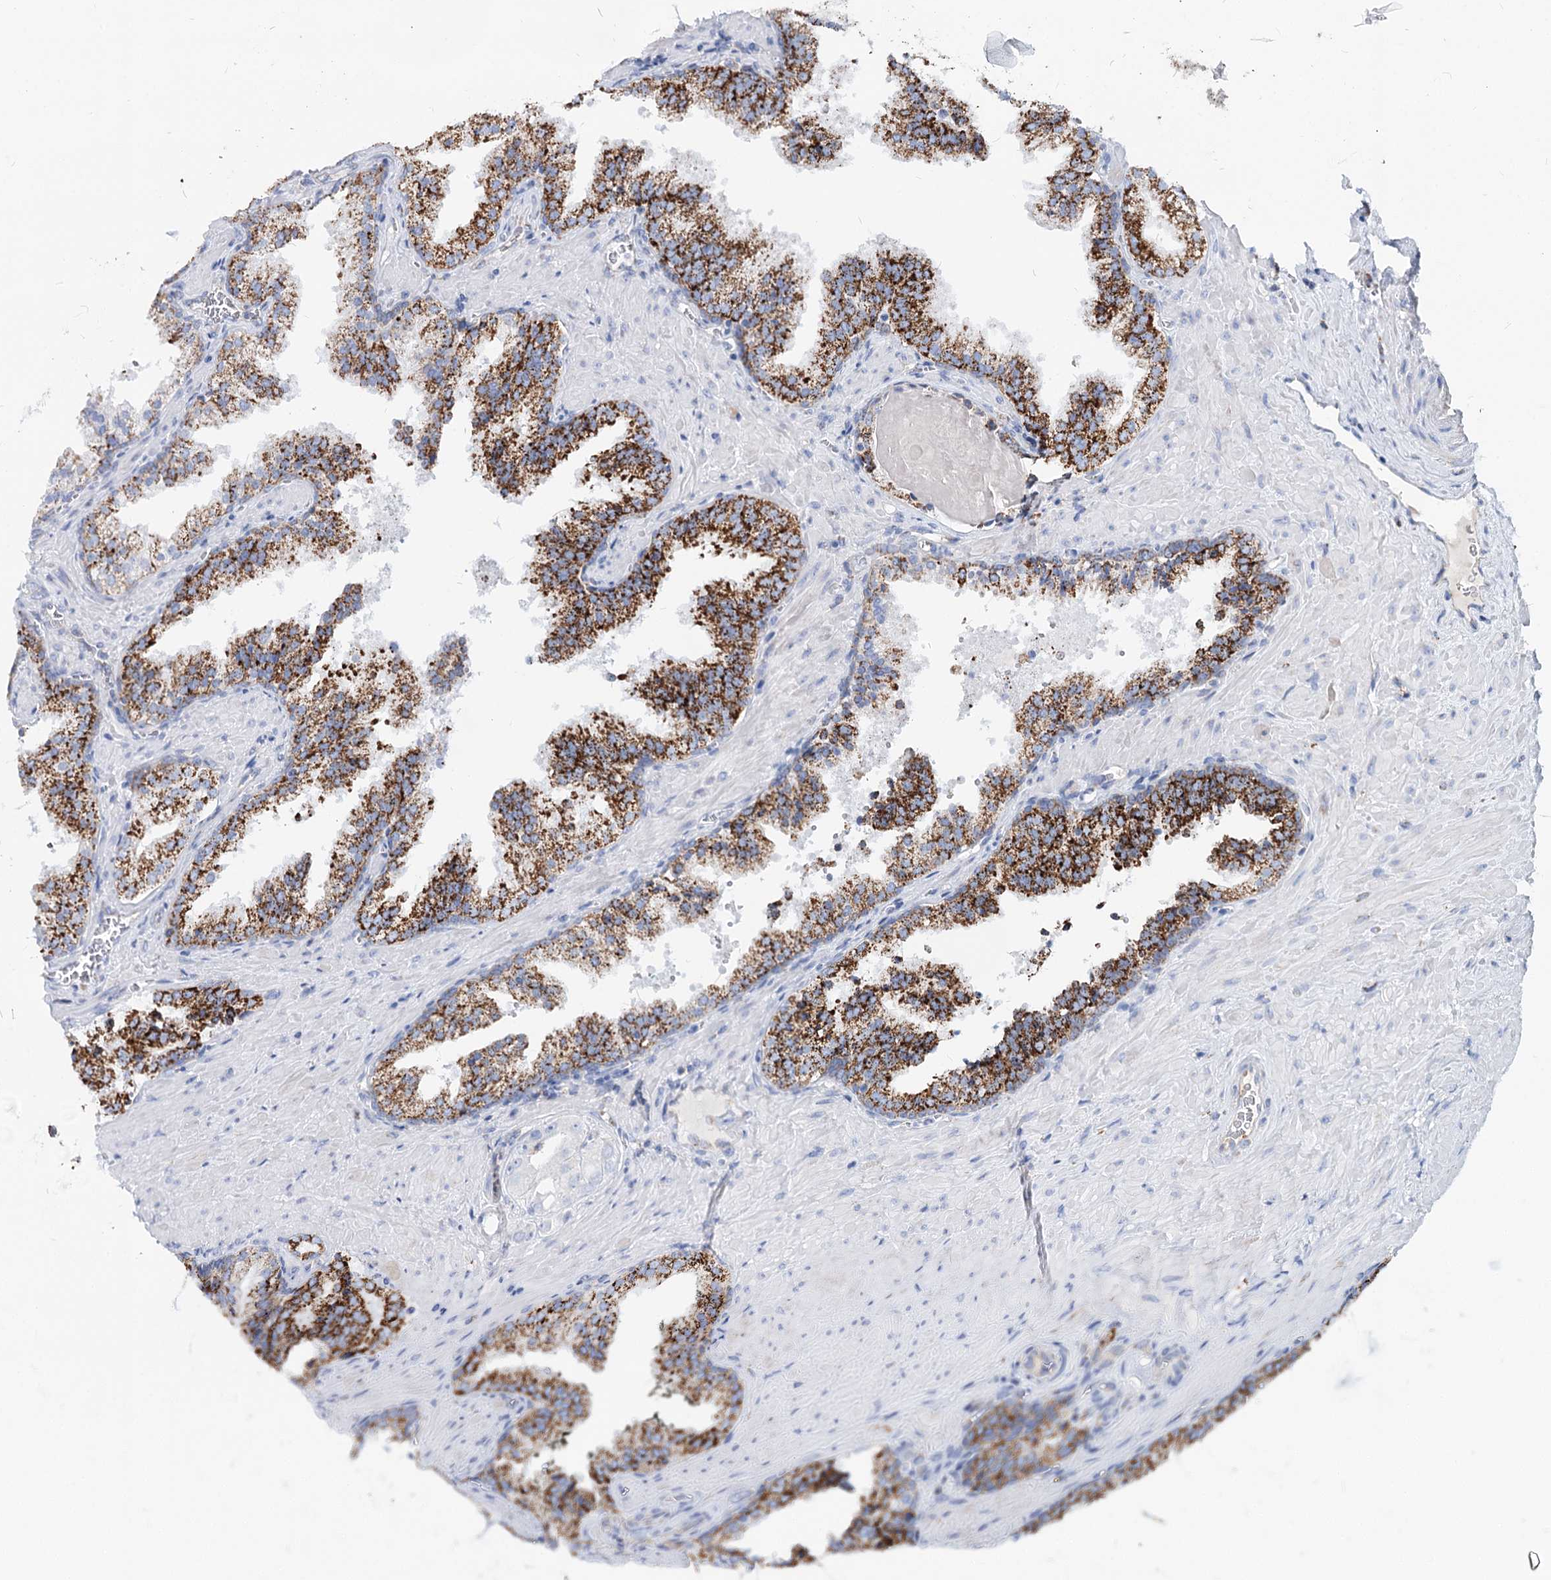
{"staining": {"intensity": "strong", "quantity": ">75%", "location": "cytoplasmic/membranous"}, "tissue": "prostate cancer", "cell_type": "Tumor cells", "image_type": "cancer", "snomed": [{"axis": "morphology", "description": "Adenocarcinoma, High grade"}, {"axis": "topography", "description": "Prostate"}], "caption": "An image of human prostate high-grade adenocarcinoma stained for a protein shows strong cytoplasmic/membranous brown staining in tumor cells.", "gene": "MCCC2", "patient": {"sex": "male", "age": 68}}